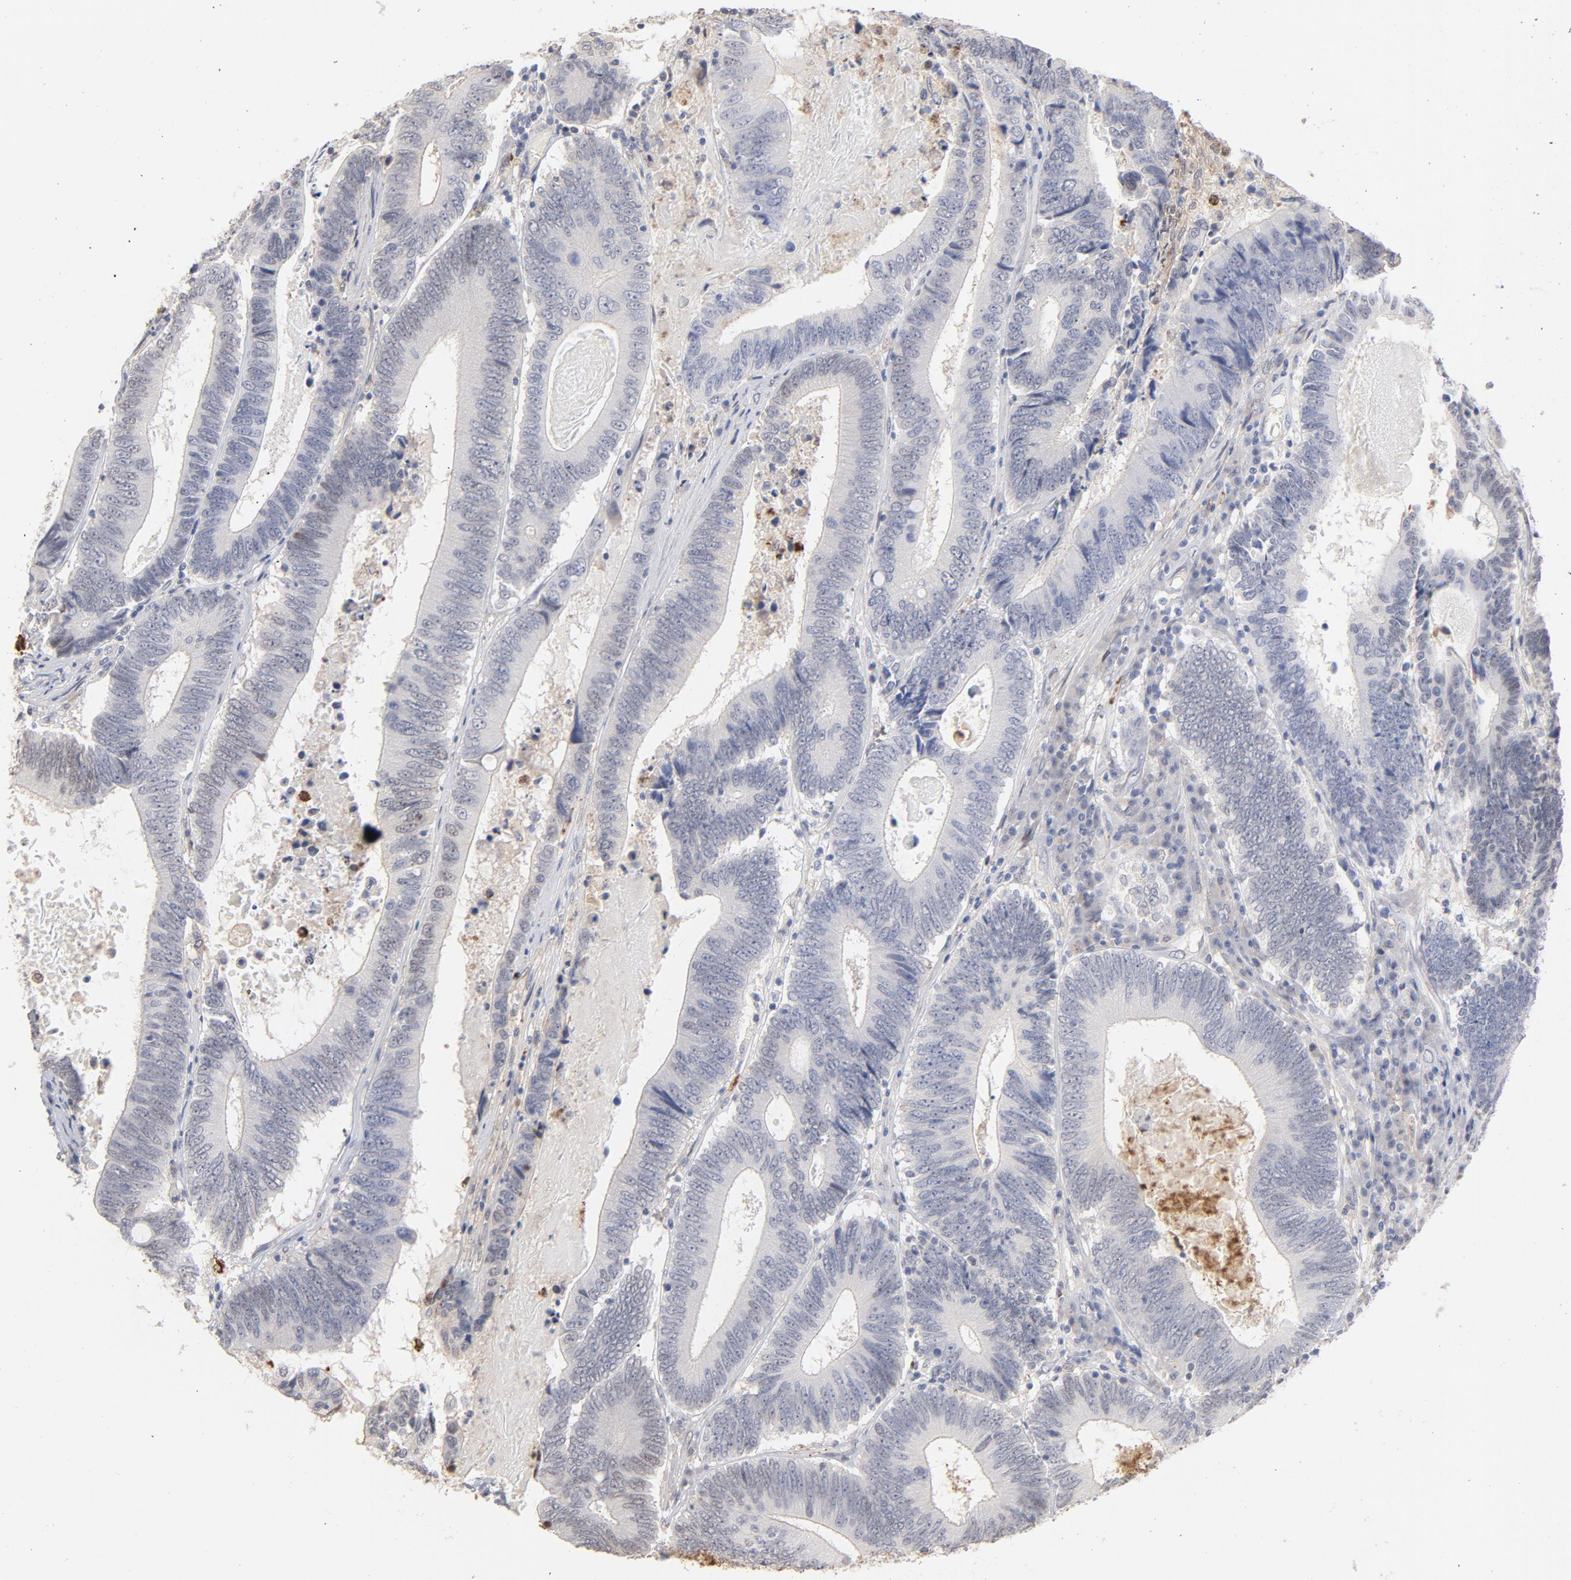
{"staining": {"intensity": "weak", "quantity": "<25%", "location": "nuclear"}, "tissue": "colorectal cancer", "cell_type": "Tumor cells", "image_type": "cancer", "snomed": [{"axis": "morphology", "description": "Adenocarcinoma, NOS"}, {"axis": "topography", "description": "Colon"}], "caption": "Image shows no significant protein positivity in tumor cells of colorectal adenocarcinoma.", "gene": "PNMA1", "patient": {"sex": "female", "age": 78}}